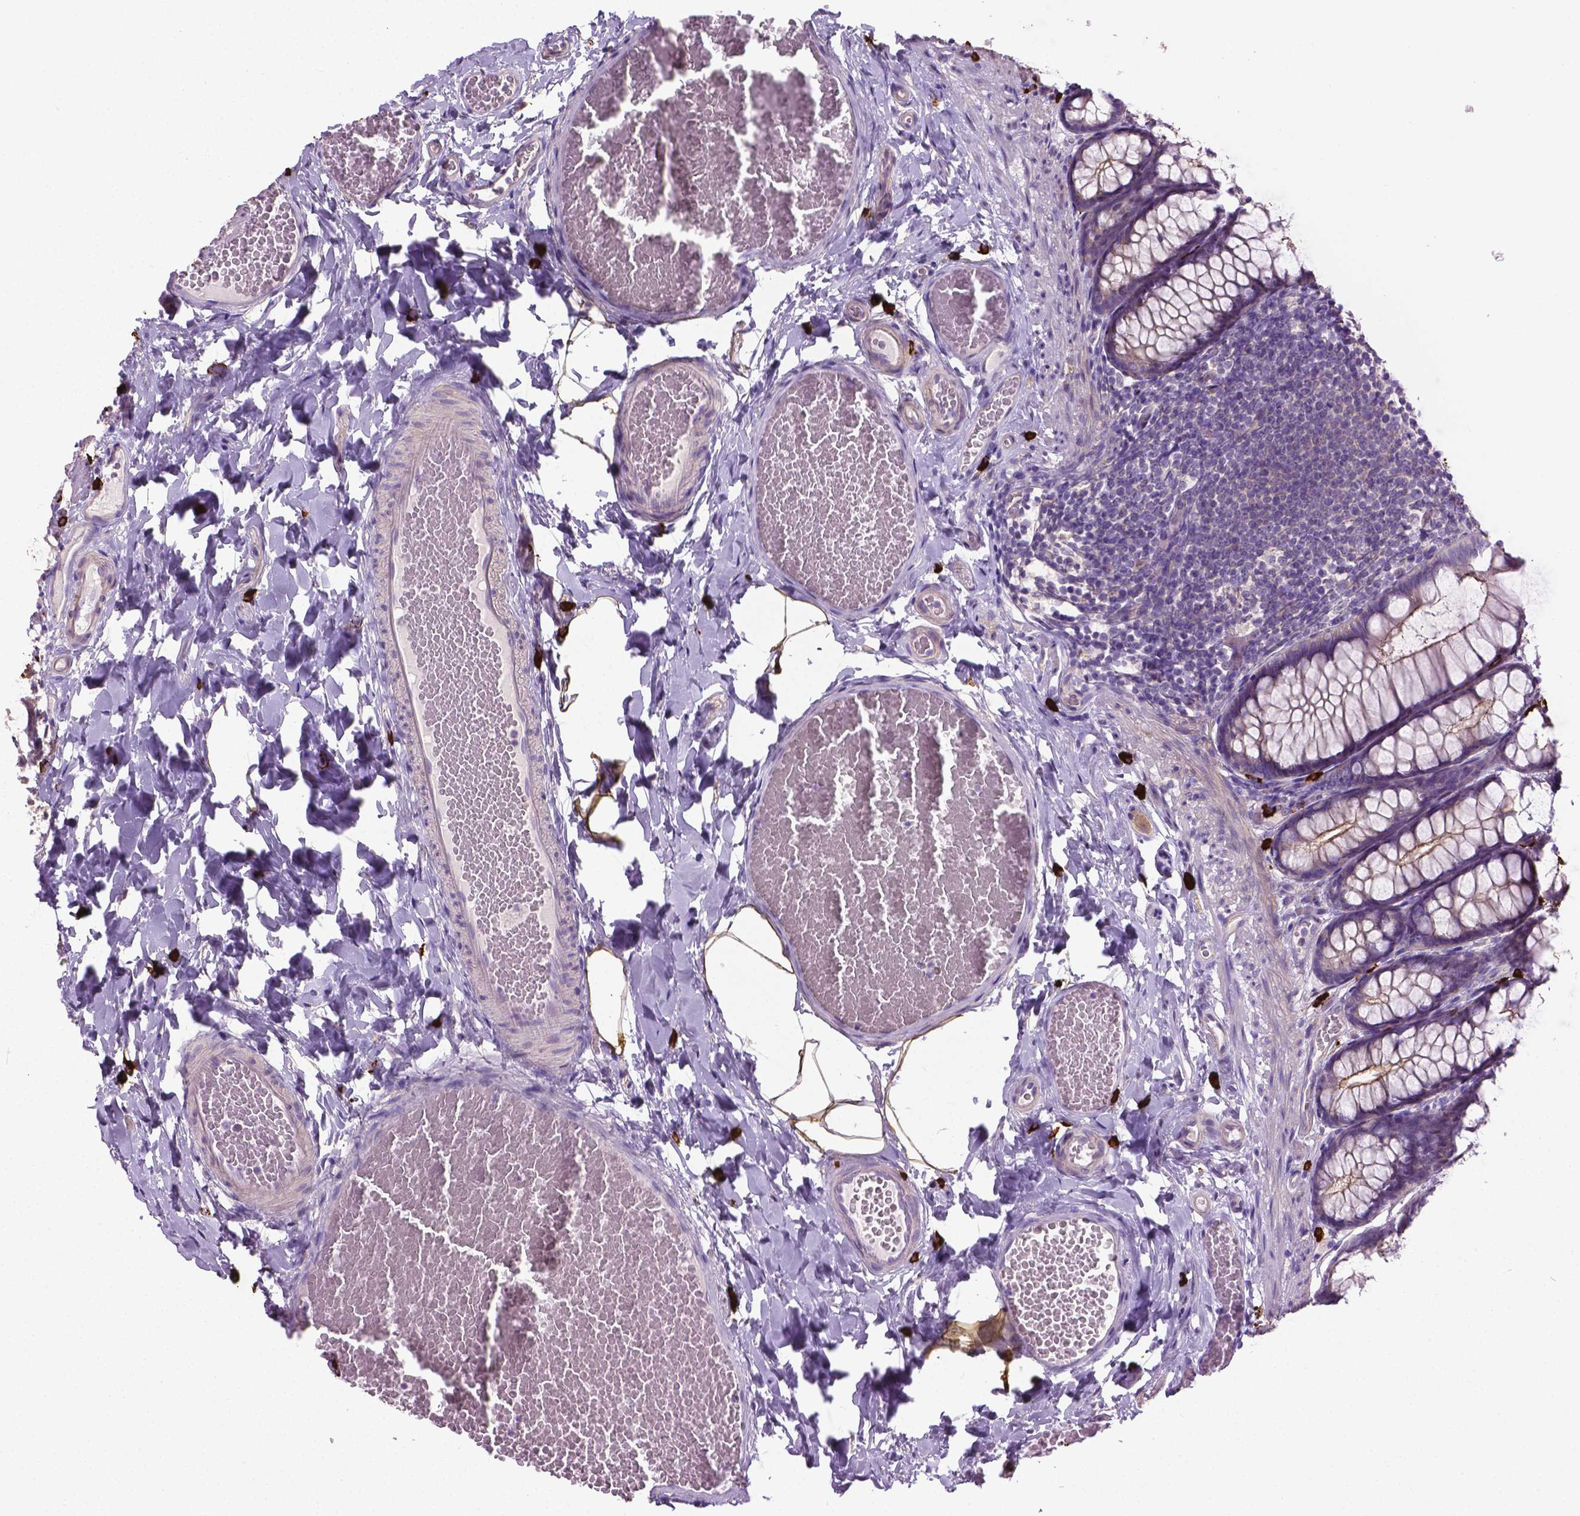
{"staining": {"intensity": "negative", "quantity": "none", "location": "none"}, "tissue": "colon", "cell_type": "Endothelial cells", "image_type": "normal", "snomed": [{"axis": "morphology", "description": "Normal tissue, NOS"}, {"axis": "topography", "description": "Colon"}], "caption": "IHC histopathology image of benign colon stained for a protein (brown), which displays no positivity in endothelial cells.", "gene": "SPECC1L", "patient": {"sex": "male", "age": 47}}